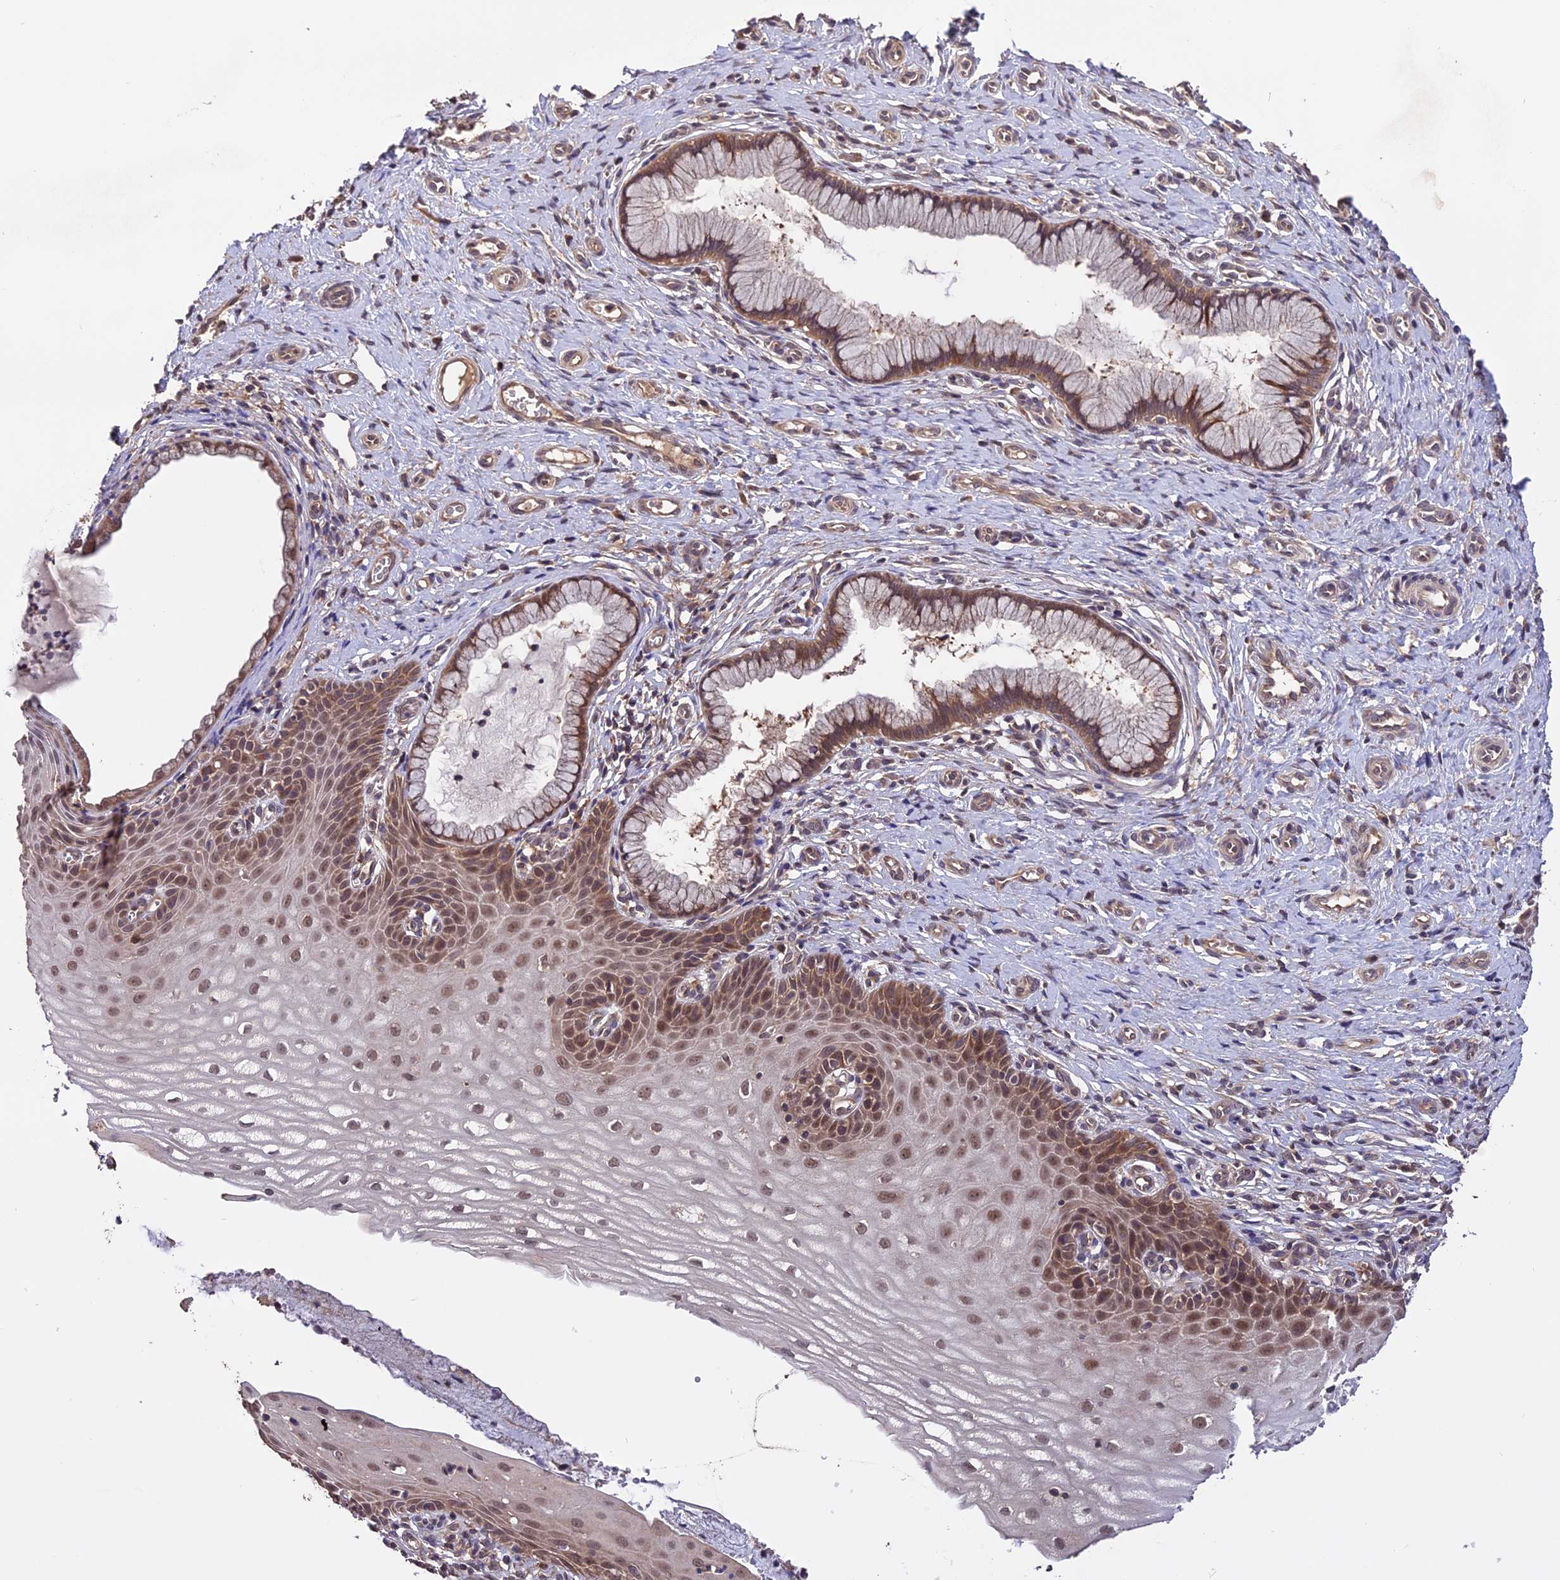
{"staining": {"intensity": "moderate", "quantity": ">75%", "location": "cytoplasmic/membranous"}, "tissue": "cervix", "cell_type": "Glandular cells", "image_type": "normal", "snomed": [{"axis": "morphology", "description": "Normal tissue, NOS"}, {"axis": "topography", "description": "Cervix"}], "caption": "Unremarkable cervix reveals moderate cytoplasmic/membranous positivity in about >75% of glandular cells, visualized by immunohistochemistry.", "gene": "TRMT1", "patient": {"sex": "female", "age": 36}}